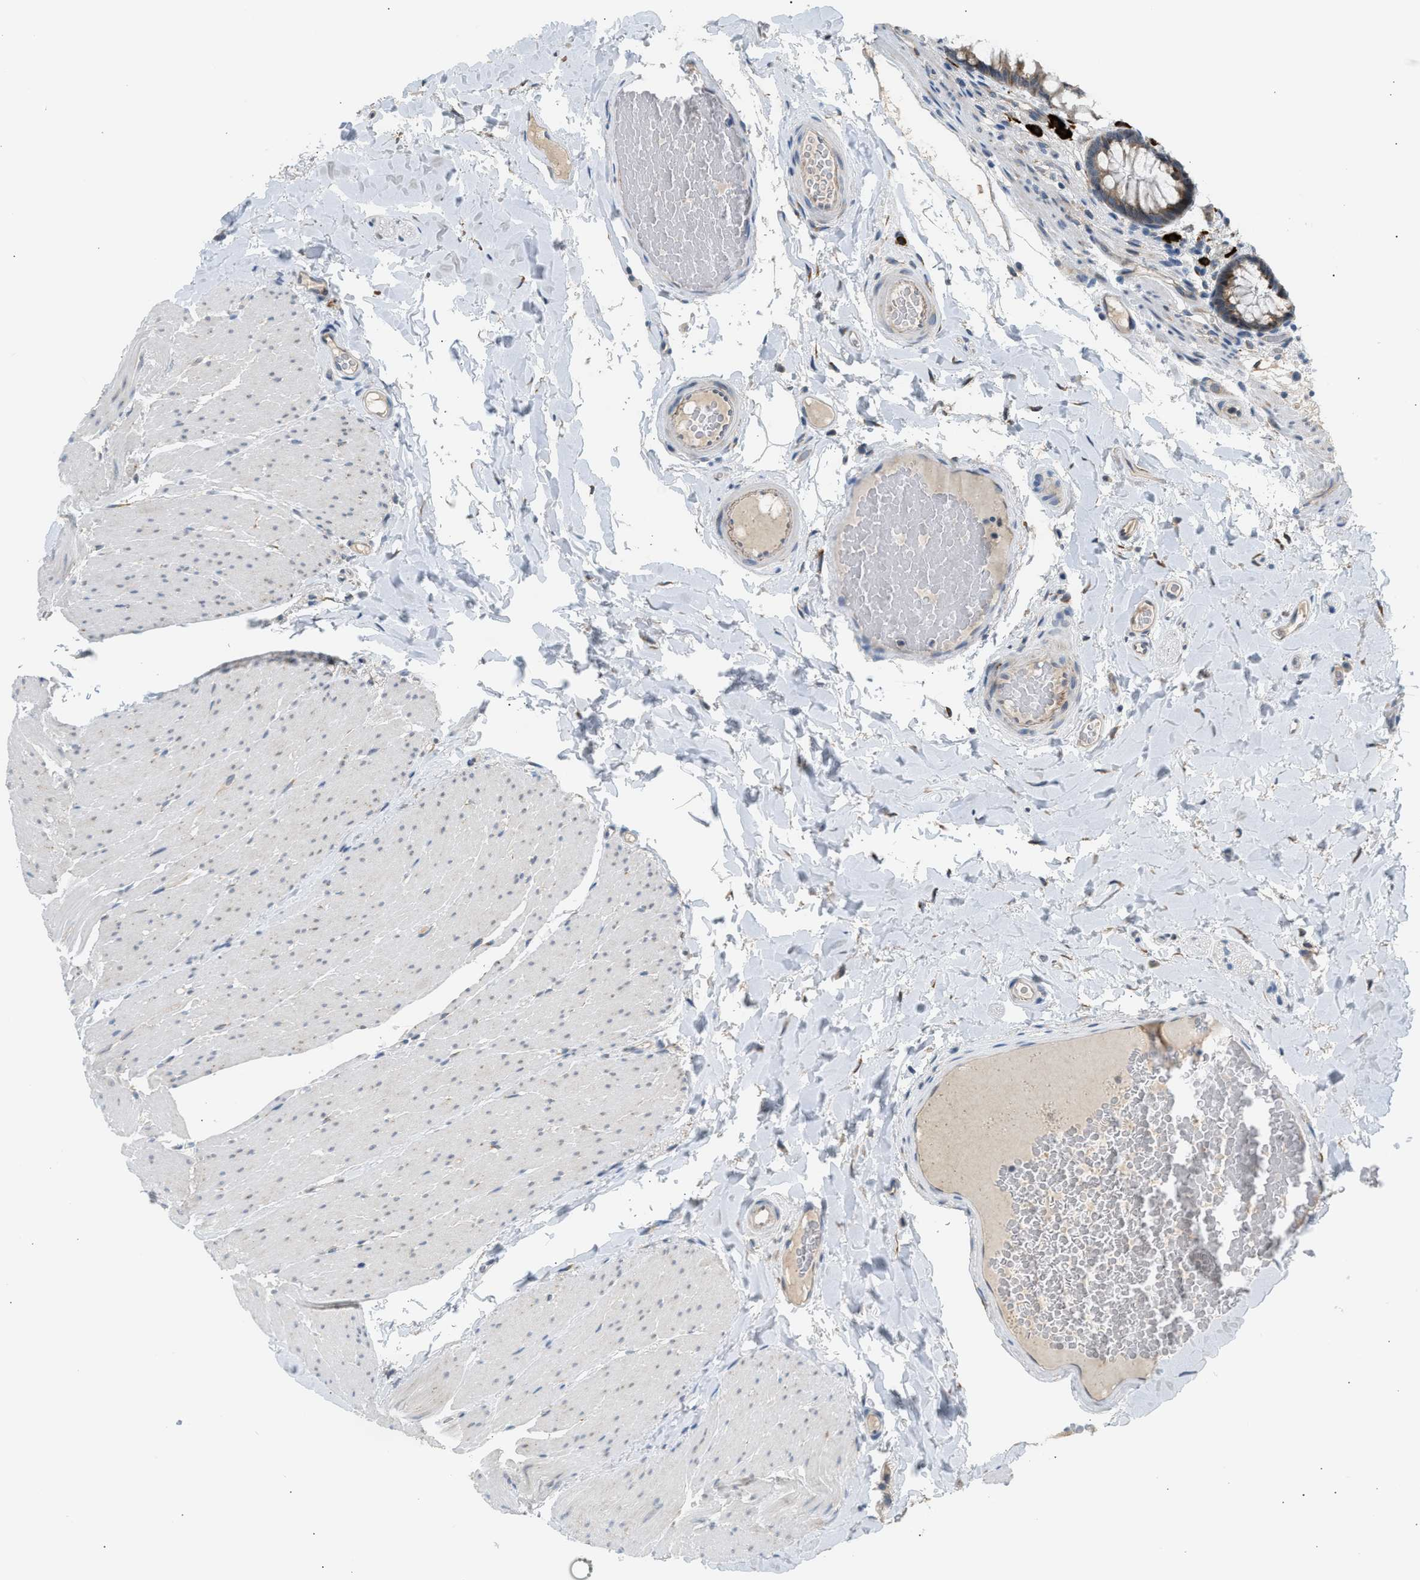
{"staining": {"intensity": "weak", "quantity": "25%-75%", "location": "cytoplasmic/membranous"}, "tissue": "colon", "cell_type": "Endothelial cells", "image_type": "normal", "snomed": [{"axis": "morphology", "description": "Normal tissue, NOS"}, {"axis": "topography", "description": "Colon"}], "caption": "Immunohistochemical staining of normal human colon exhibits weak cytoplasmic/membranous protein expression in about 25%-75% of endothelial cells.", "gene": "KCNC2", "patient": {"sex": "female", "age": 56}}